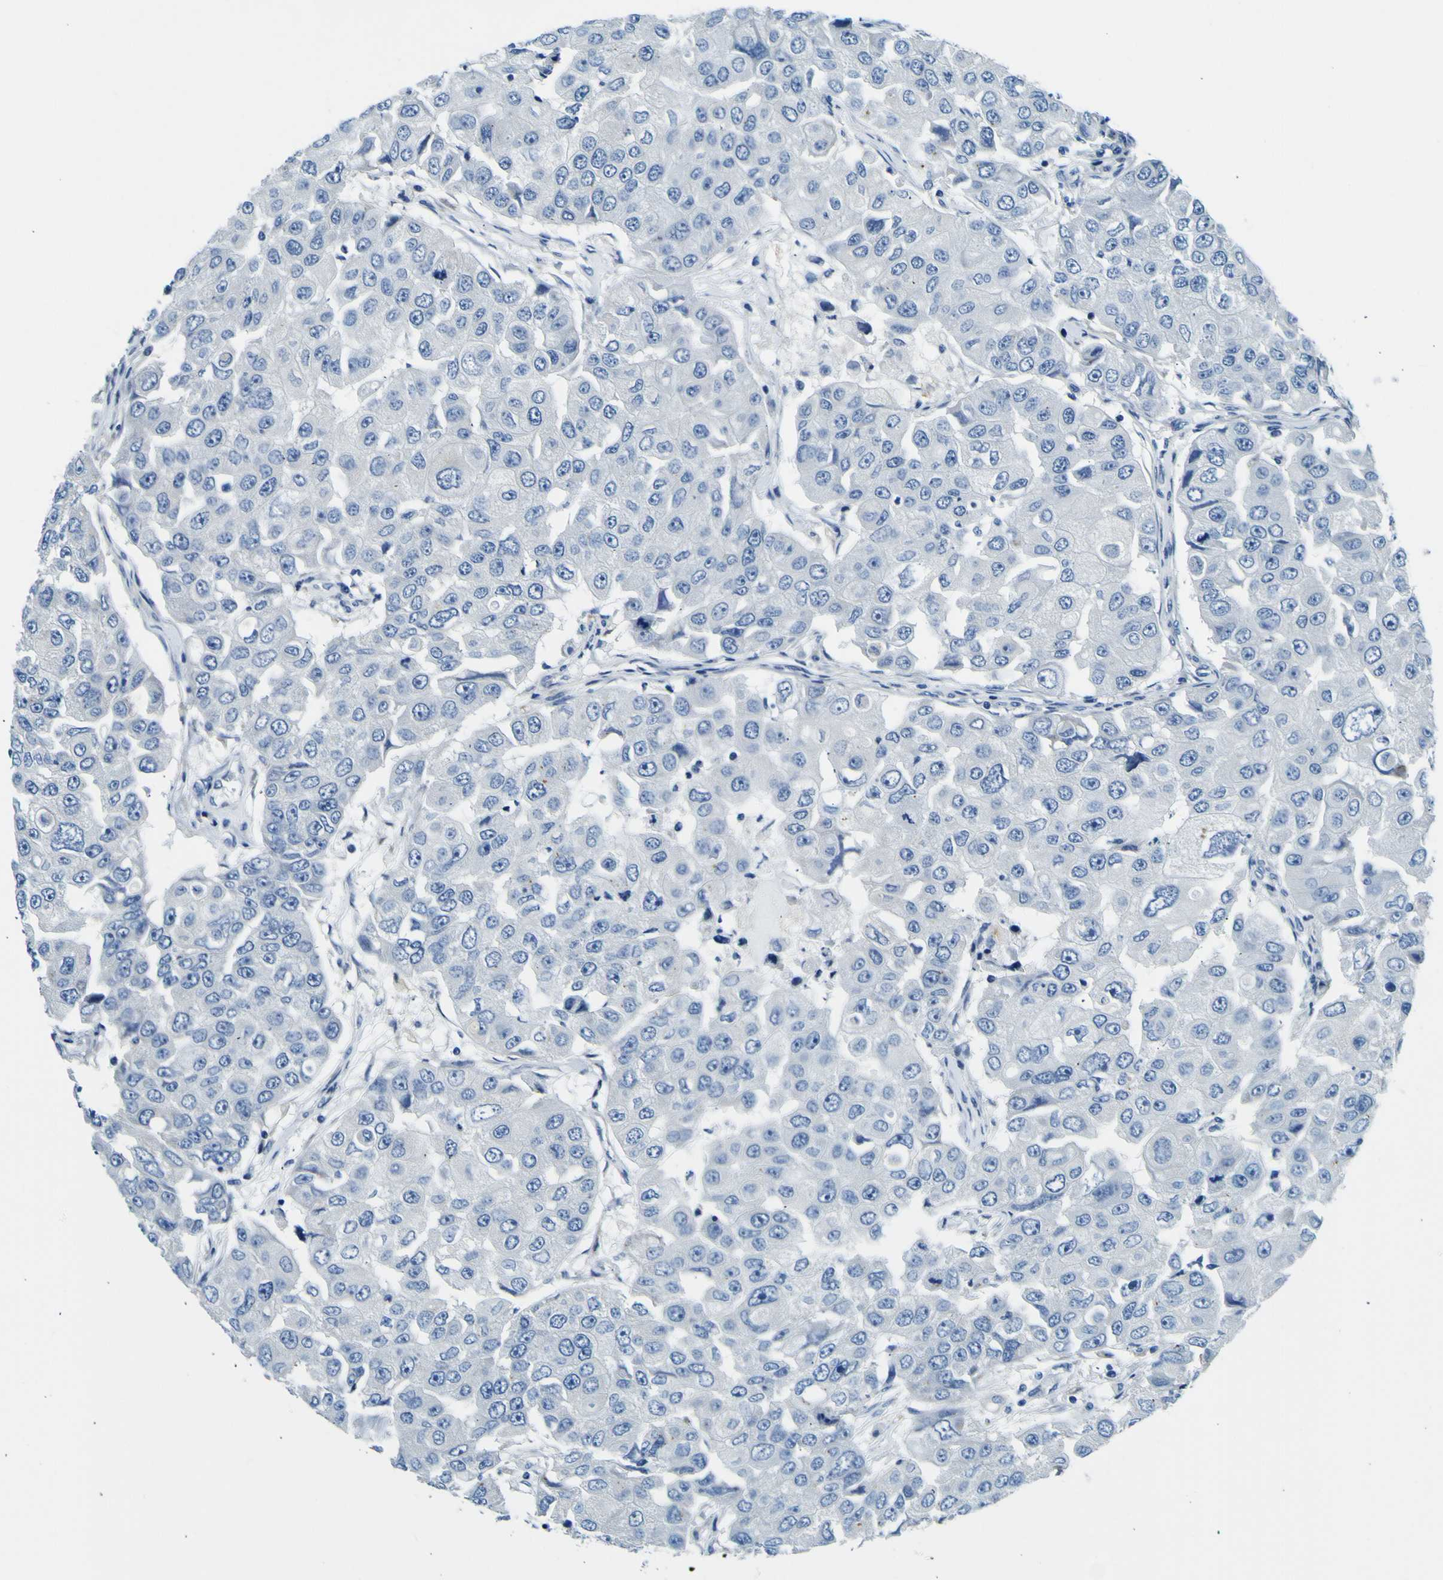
{"staining": {"intensity": "negative", "quantity": "none", "location": "none"}, "tissue": "breast cancer", "cell_type": "Tumor cells", "image_type": "cancer", "snomed": [{"axis": "morphology", "description": "Duct carcinoma"}, {"axis": "topography", "description": "Breast"}], "caption": "Image shows no significant protein positivity in tumor cells of breast cancer (invasive ductal carcinoma).", "gene": "ADGRA2", "patient": {"sex": "female", "age": 27}}